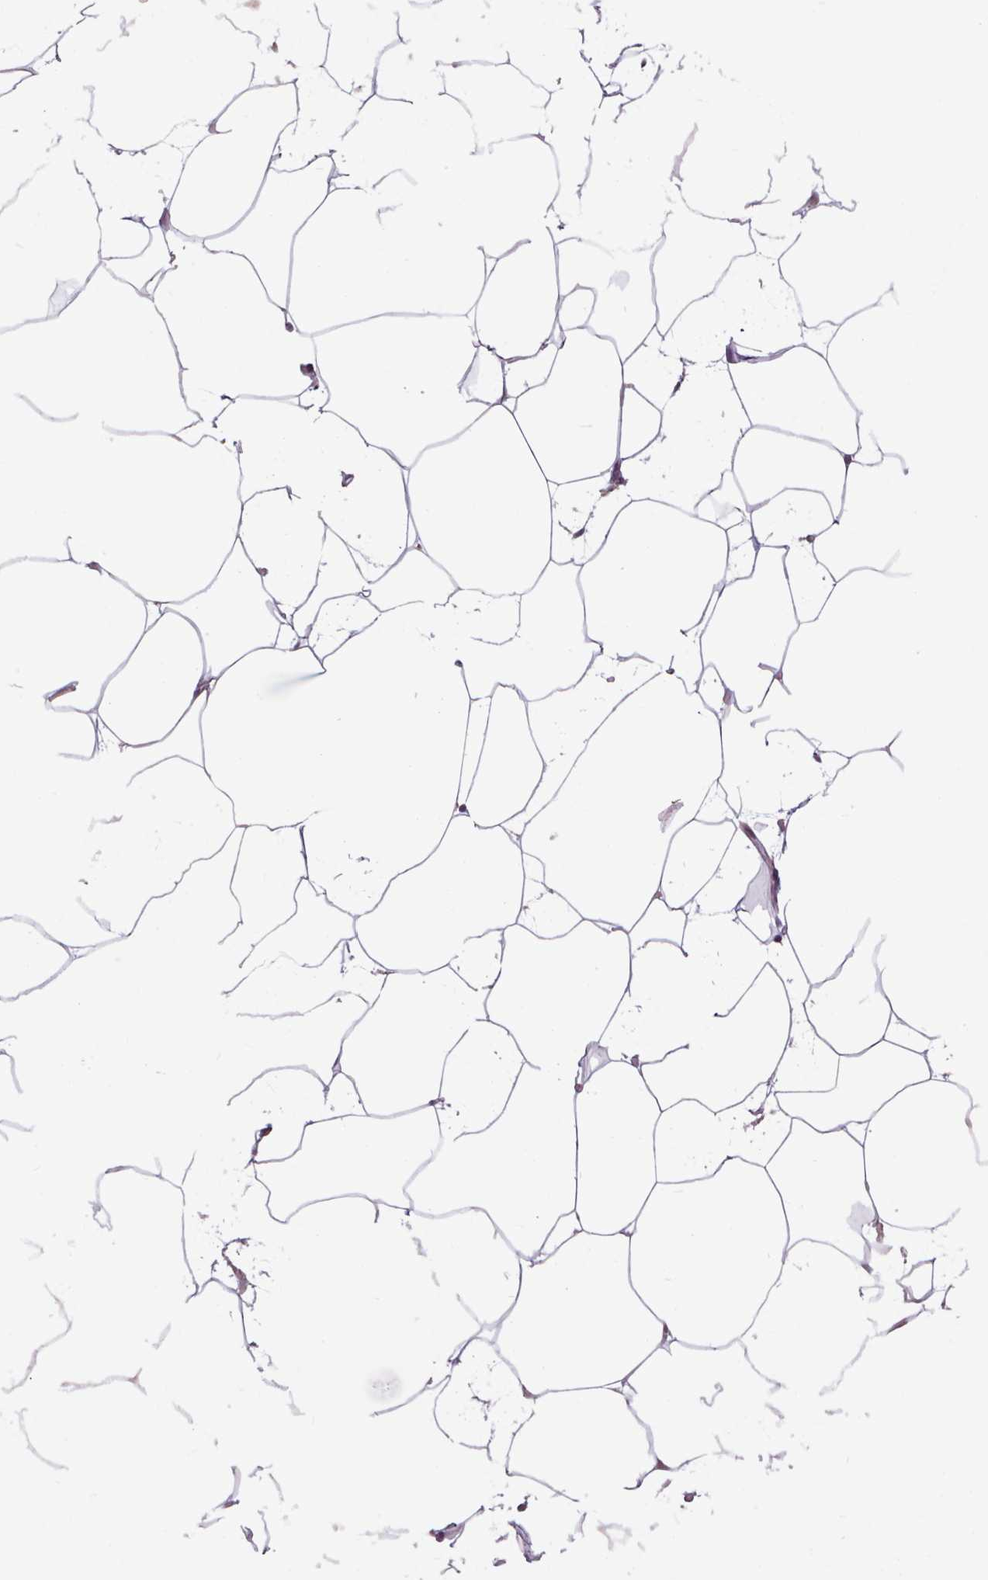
{"staining": {"intensity": "negative", "quantity": "none", "location": "none"}, "tissue": "adipose tissue", "cell_type": "Adipocytes", "image_type": "normal", "snomed": [{"axis": "morphology", "description": "Normal tissue, NOS"}, {"axis": "topography", "description": "Adipose tissue"}], "caption": "The image displays no staining of adipocytes in unremarkable adipose tissue.", "gene": "KBTBD6", "patient": {"sex": "female", "age": 37}}